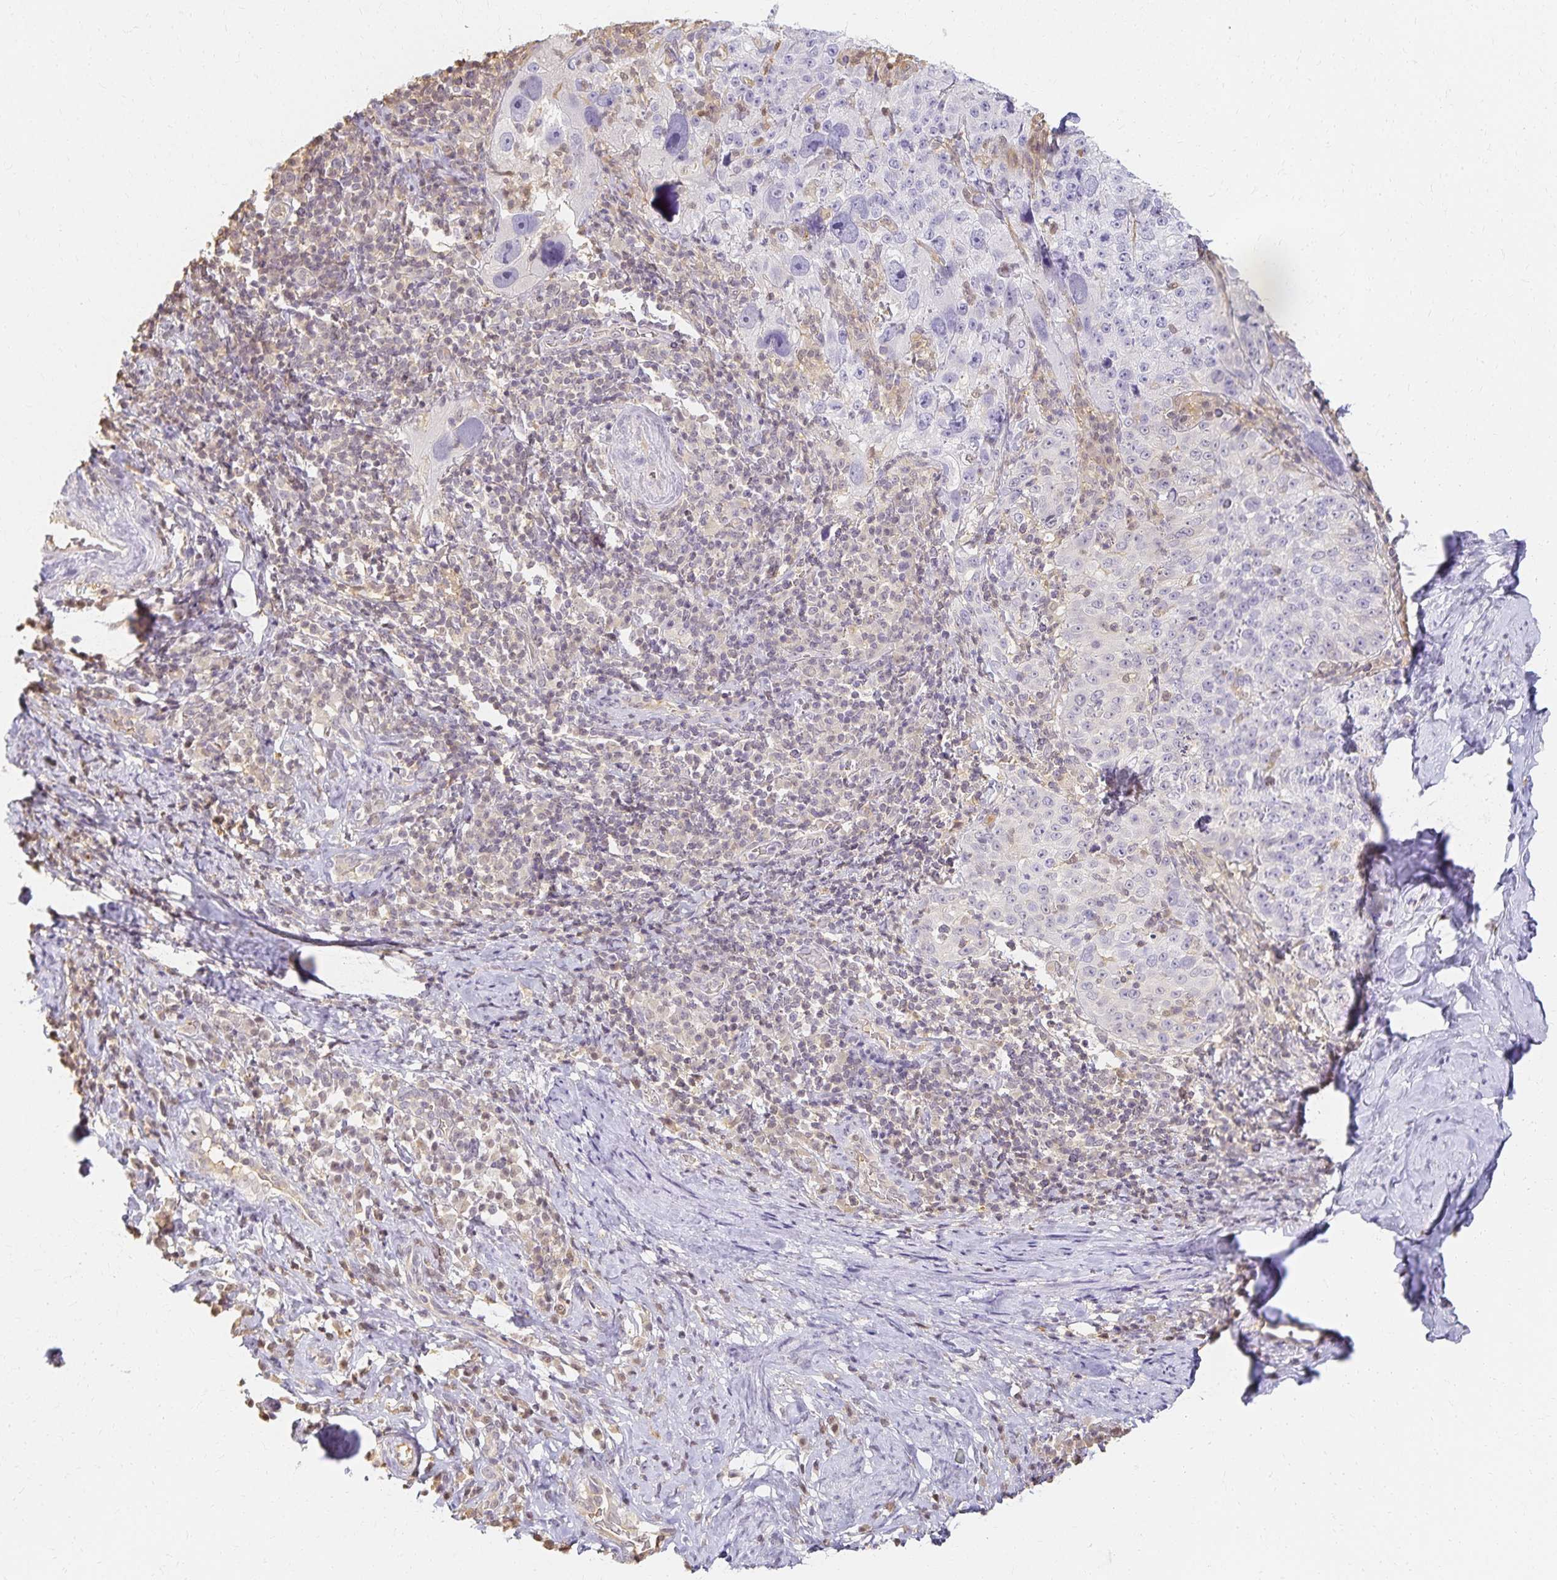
{"staining": {"intensity": "negative", "quantity": "none", "location": "none"}, "tissue": "cervical cancer", "cell_type": "Tumor cells", "image_type": "cancer", "snomed": [{"axis": "morphology", "description": "Squamous cell carcinoma, NOS"}, {"axis": "topography", "description": "Cervix"}], "caption": "There is no significant positivity in tumor cells of squamous cell carcinoma (cervical).", "gene": "AZGP1", "patient": {"sex": "female", "age": 75}}